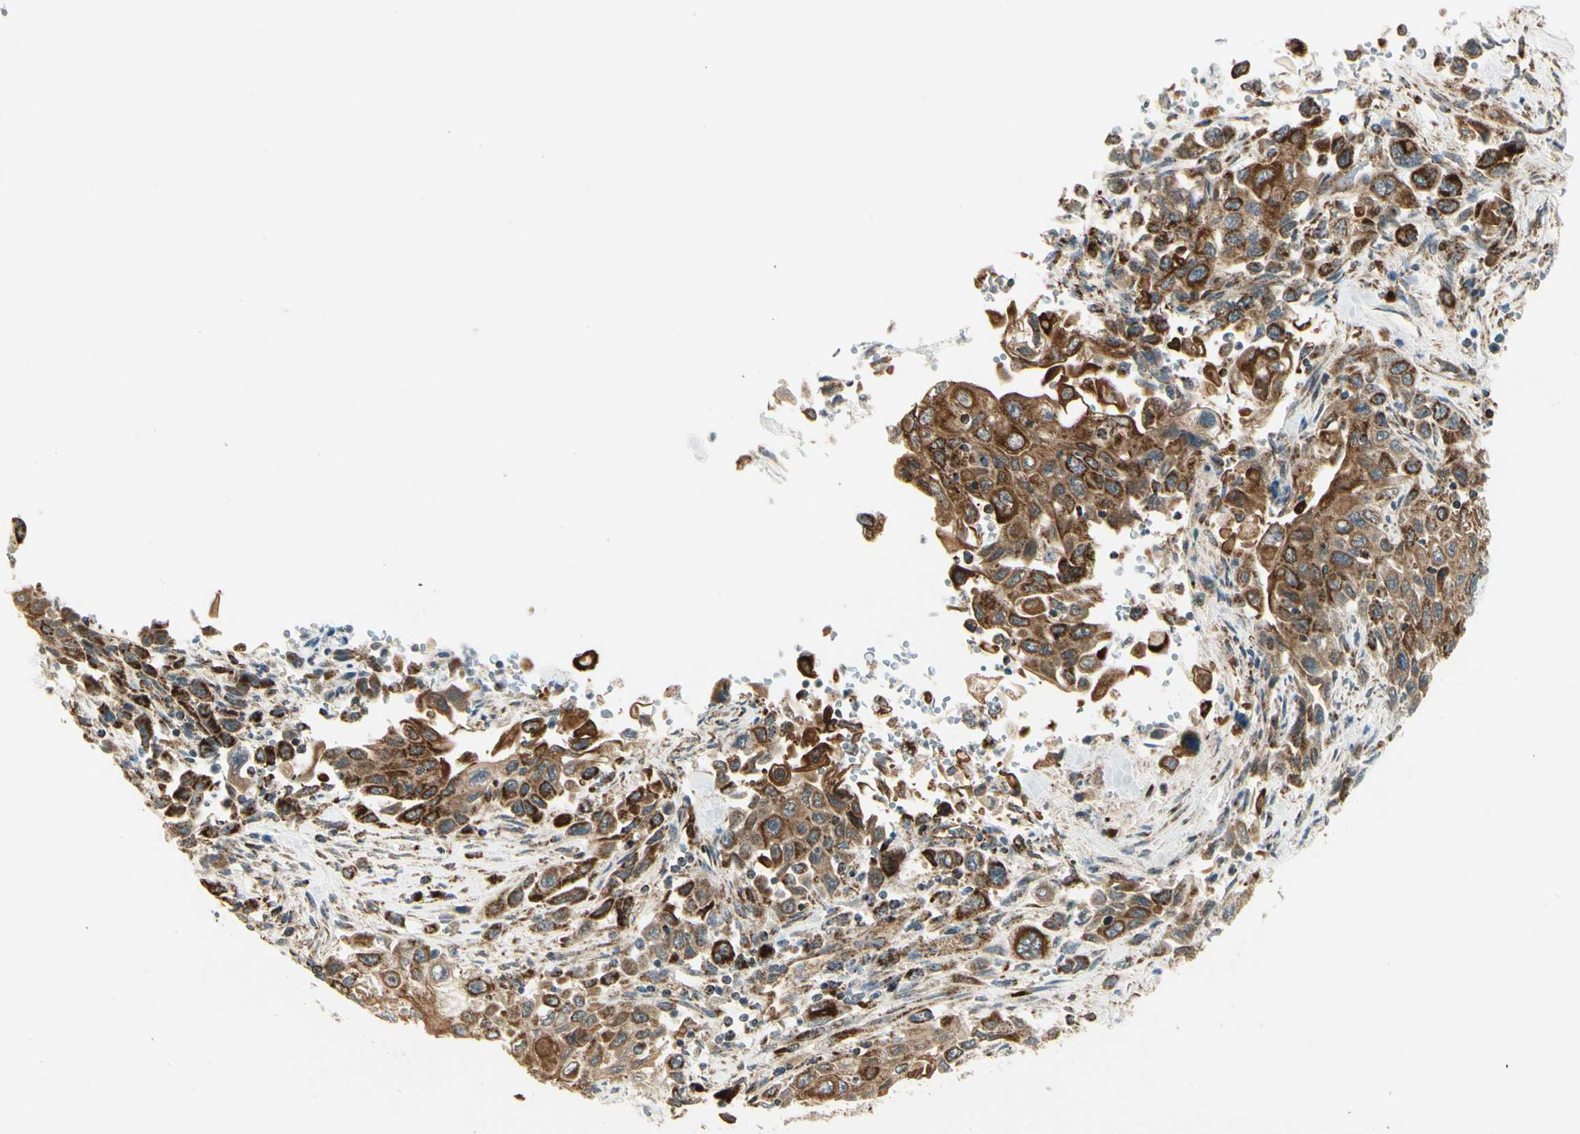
{"staining": {"intensity": "strong", "quantity": ">75%", "location": "cytoplasmic/membranous"}, "tissue": "pancreatic cancer", "cell_type": "Tumor cells", "image_type": "cancer", "snomed": [{"axis": "morphology", "description": "Adenocarcinoma, NOS"}, {"axis": "topography", "description": "Pancreas"}], "caption": "A high-resolution image shows immunohistochemistry (IHC) staining of adenocarcinoma (pancreatic), which displays strong cytoplasmic/membranous positivity in about >75% of tumor cells. The staining was performed using DAB, with brown indicating positive protein expression. Nuclei are stained blue with hematoxylin.", "gene": "EPHB3", "patient": {"sex": "male", "age": 70}}